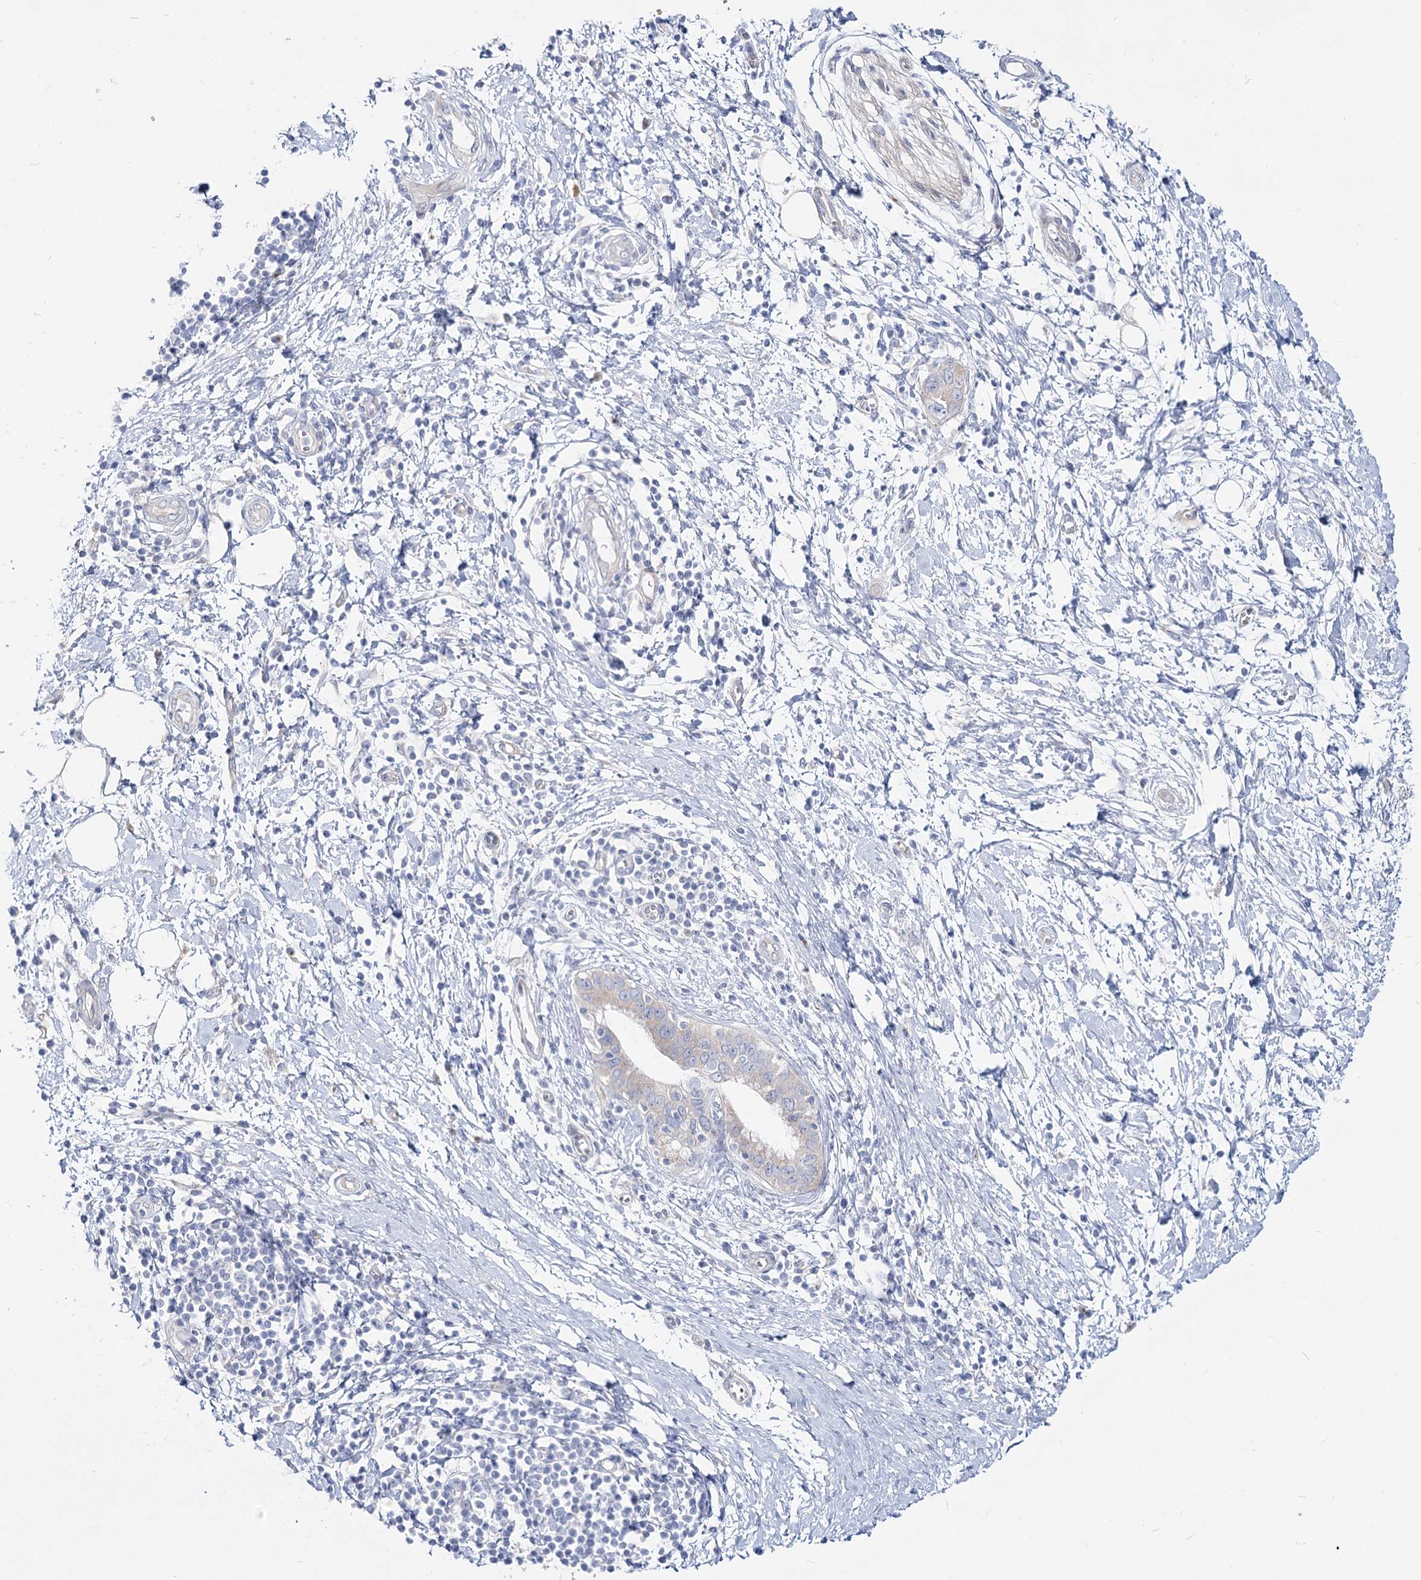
{"staining": {"intensity": "negative", "quantity": "none", "location": "none"}, "tissue": "pancreatic cancer", "cell_type": "Tumor cells", "image_type": "cancer", "snomed": [{"axis": "morphology", "description": "Normal tissue, NOS"}, {"axis": "morphology", "description": "Adenocarcinoma, NOS"}, {"axis": "topography", "description": "Pancreas"}, {"axis": "topography", "description": "Peripheral nerve tissue"}], "caption": "Immunohistochemistry (IHC) histopathology image of pancreatic adenocarcinoma stained for a protein (brown), which reveals no positivity in tumor cells.", "gene": "SUOX", "patient": {"sex": "male", "age": 59}}